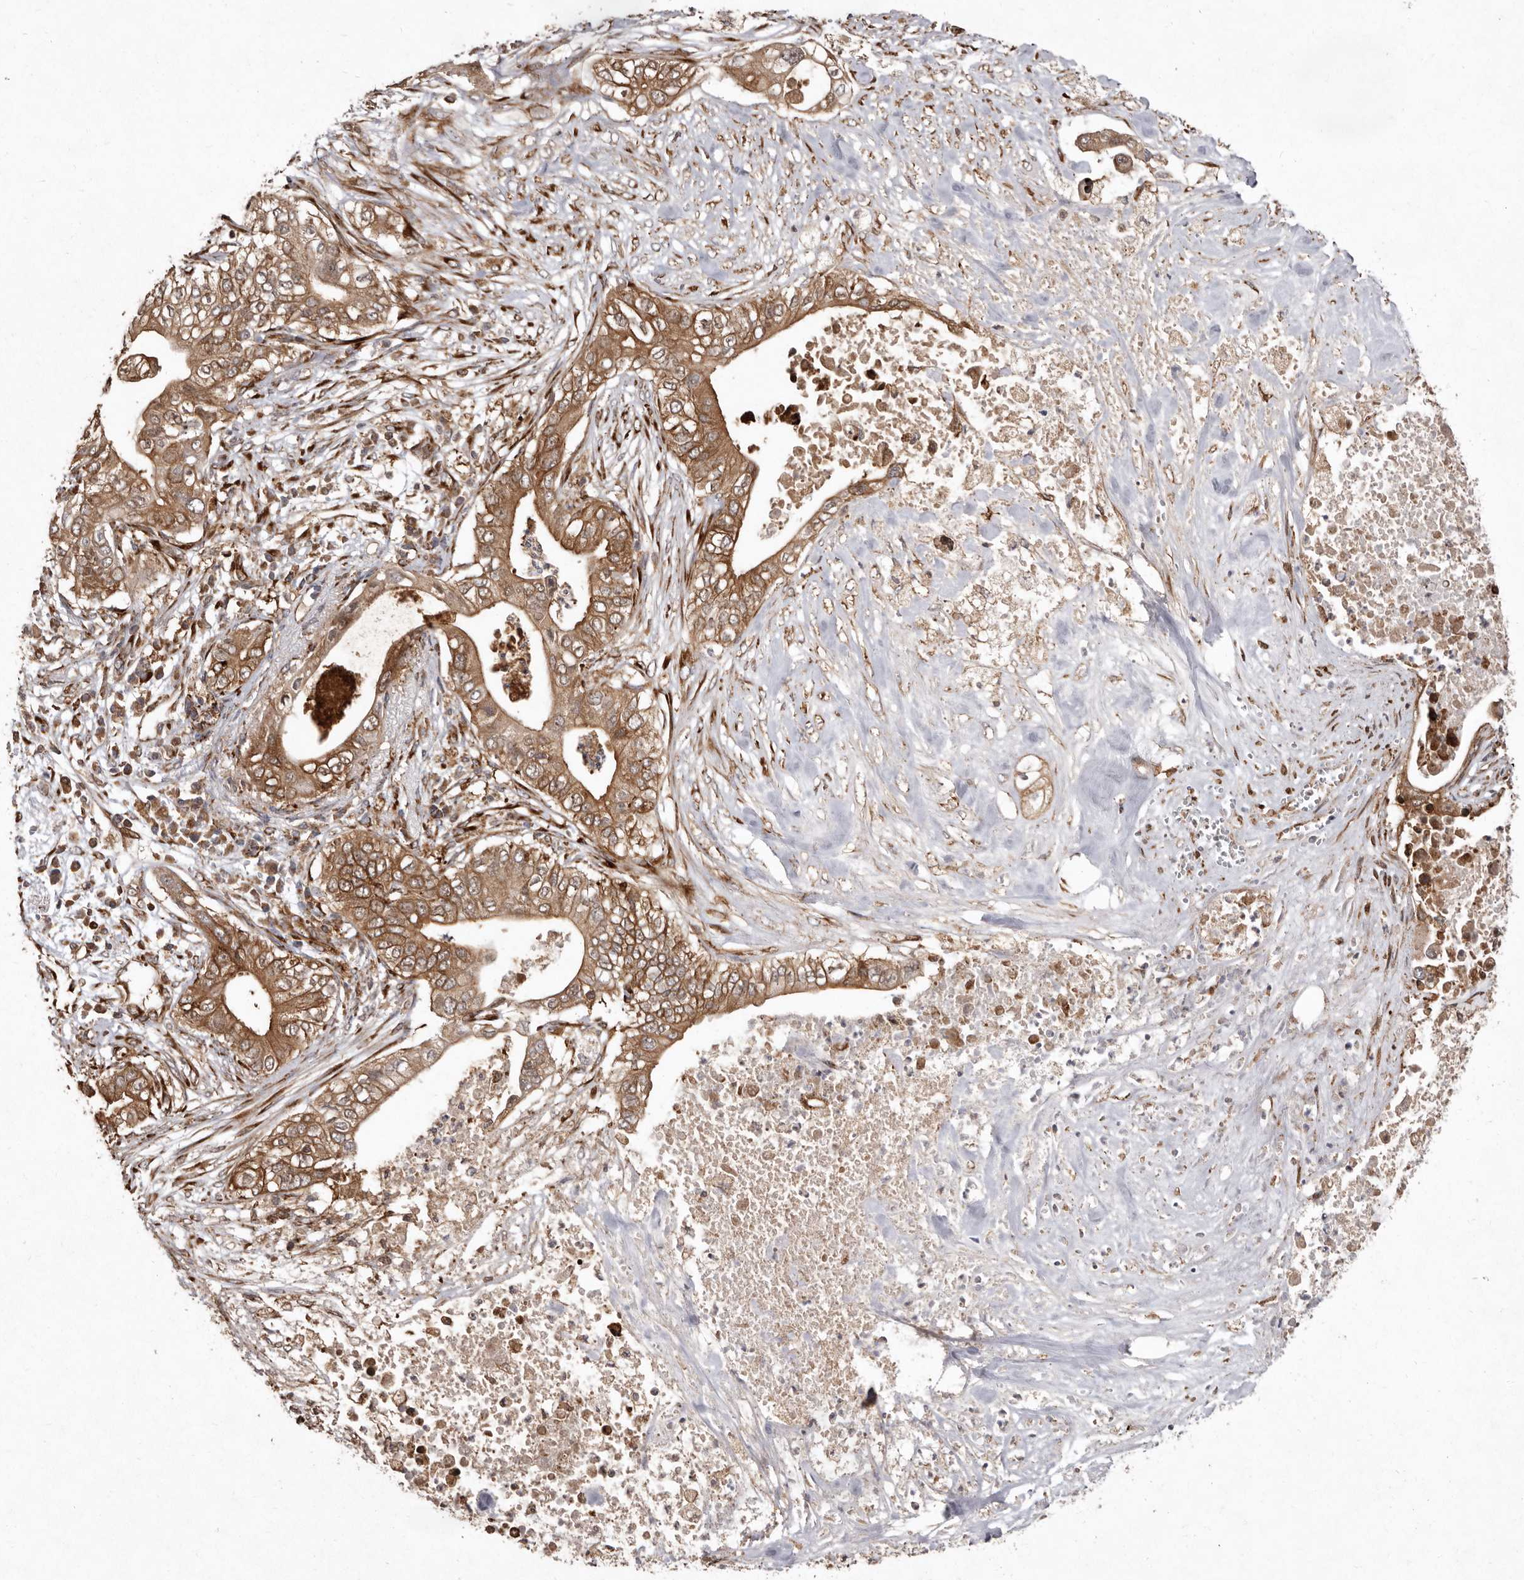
{"staining": {"intensity": "moderate", "quantity": ">75%", "location": "cytoplasmic/membranous"}, "tissue": "pancreatic cancer", "cell_type": "Tumor cells", "image_type": "cancer", "snomed": [{"axis": "morphology", "description": "Adenocarcinoma, NOS"}, {"axis": "topography", "description": "Pancreas"}], "caption": "Protein expression analysis of pancreatic cancer exhibits moderate cytoplasmic/membranous expression in about >75% of tumor cells. (Brightfield microscopy of DAB IHC at high magnification).", "gene": "FLAD1", "patient": {"sex": "female", "age": 78}}